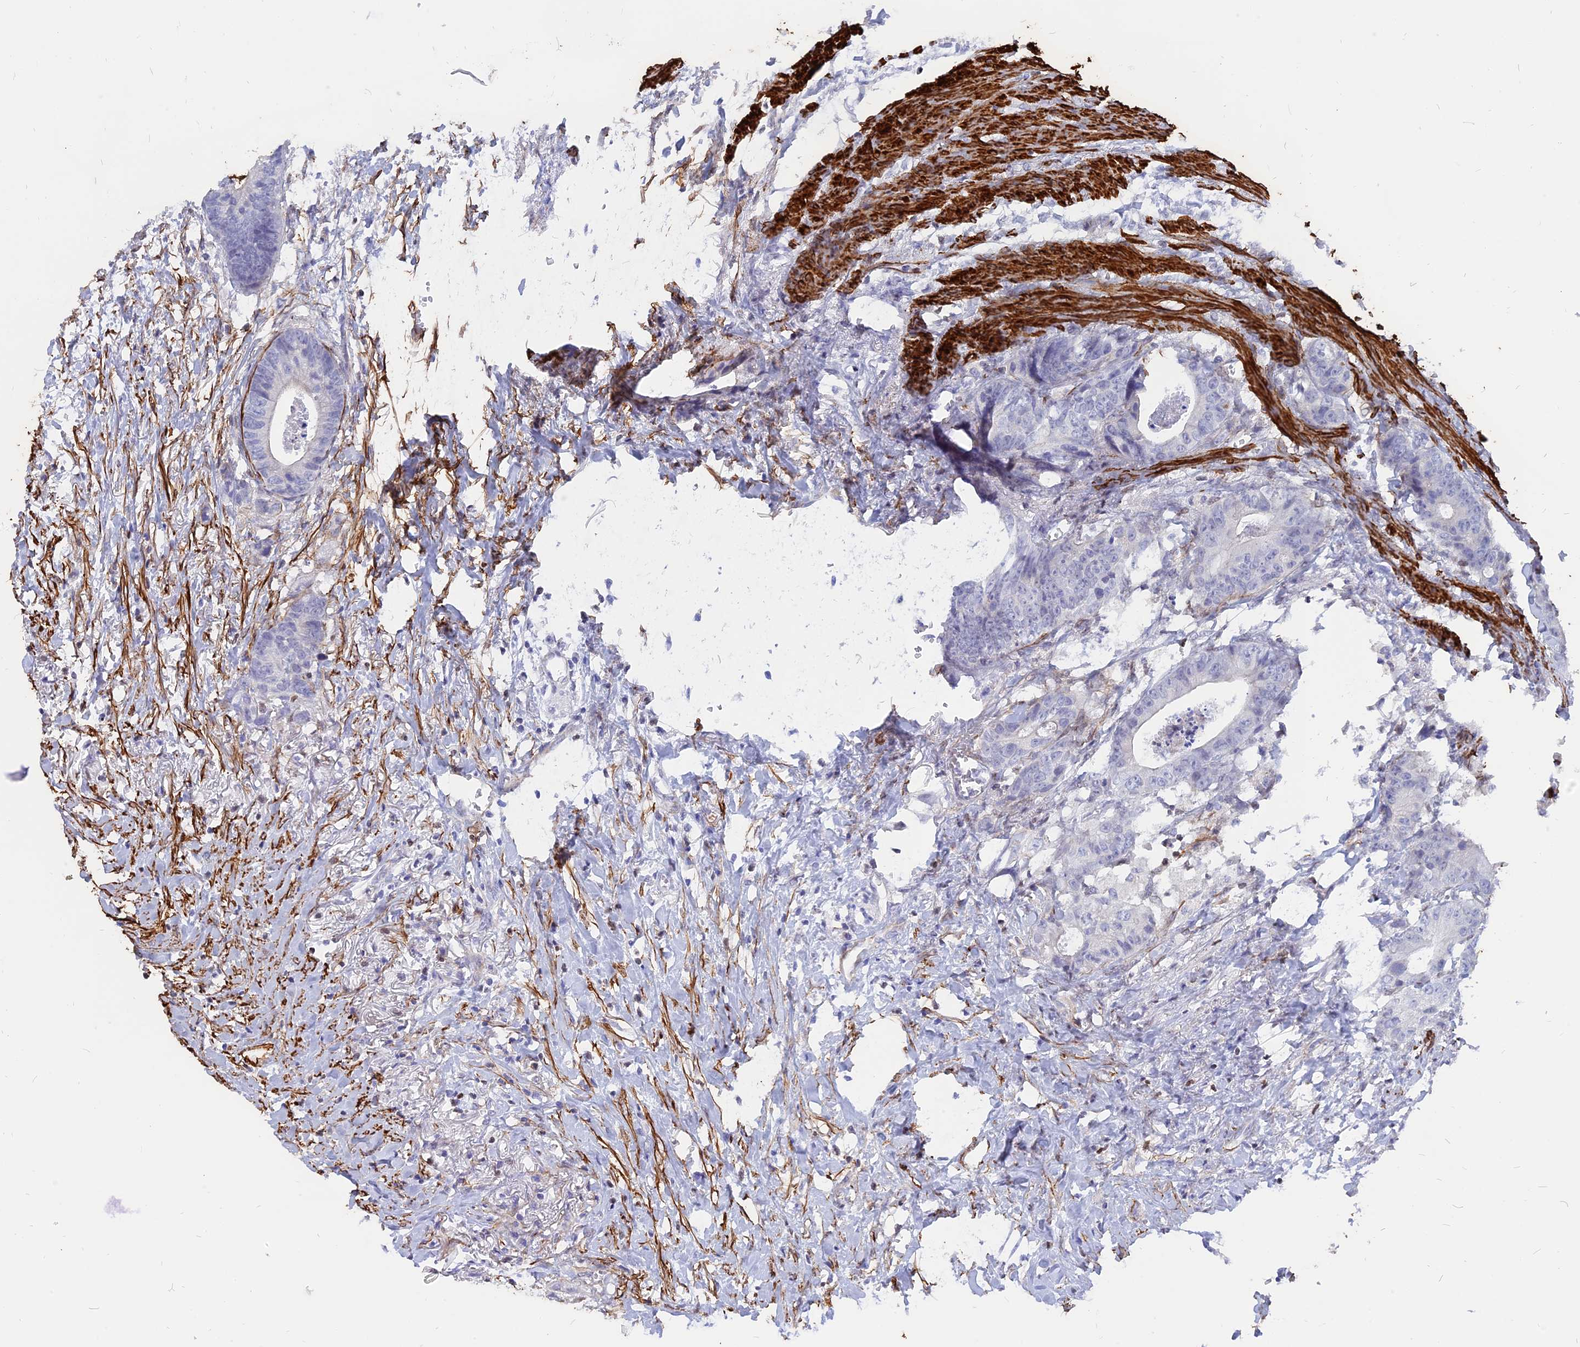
{"staining": {"intensity": "negative", "quantity": "none", "location": "none"}, "tissue": "colorectal cancer", "cell_type": "Tumor cells", "image_type": "cancer", "snomed": [{"axis": "morphology", "description": "Adenocarcinoma, NOS"}, {"axis": "topography", "description": "Colon"}], "caption": "This is an immunohistochemistry (IHC) micrograph of human adenocarcinoma (colorectal). There is no staining in tumor cells.", "gene": "CENPV", "patient": {"sex": "female", "age": 57}}